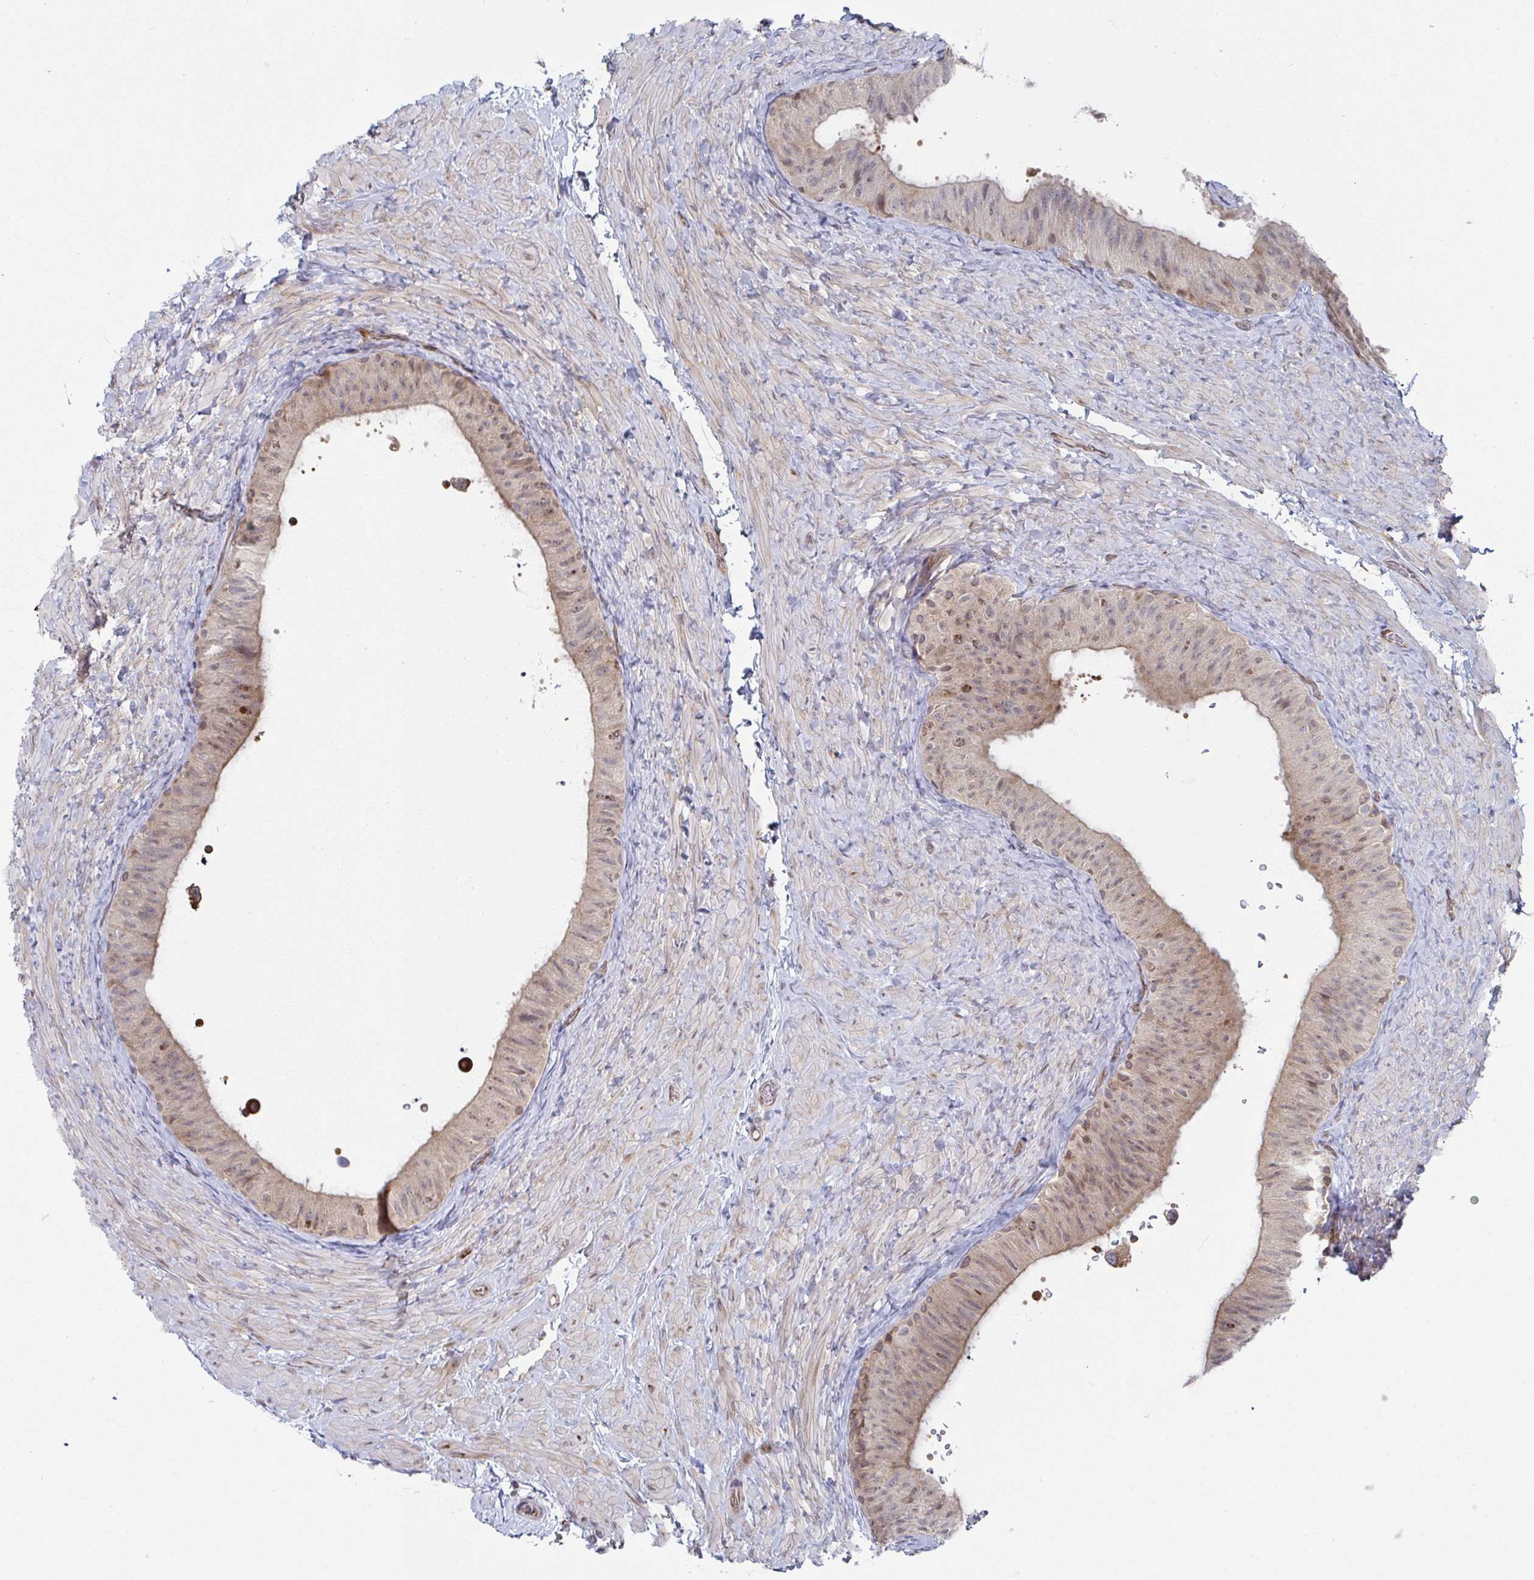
{"staining": {"intensity": "weak", "quantity": "<25%", "location": "cytoplasmic/membranous"}, "tissue": "epididymis", "cell_type": "Glandular cells", "image_type": "normal", "snomed": [{"axis": "morphology", "description": "Normal tissue, NOS"}, {"axis": "topography", "description": "Epididymis, spermatic cord, NOS"}, {"axis": "topography", "description": "Epididymis"}], "caption": "High power microscopy image of an immunohistochemistry (IHC) image of normal epididymis, revealing no significant positivity in glandular cells. (IHC, brightfield microscopy, high magnification).", "gene": "WNK1", "patient": {"sex": "male", "age": 31}}